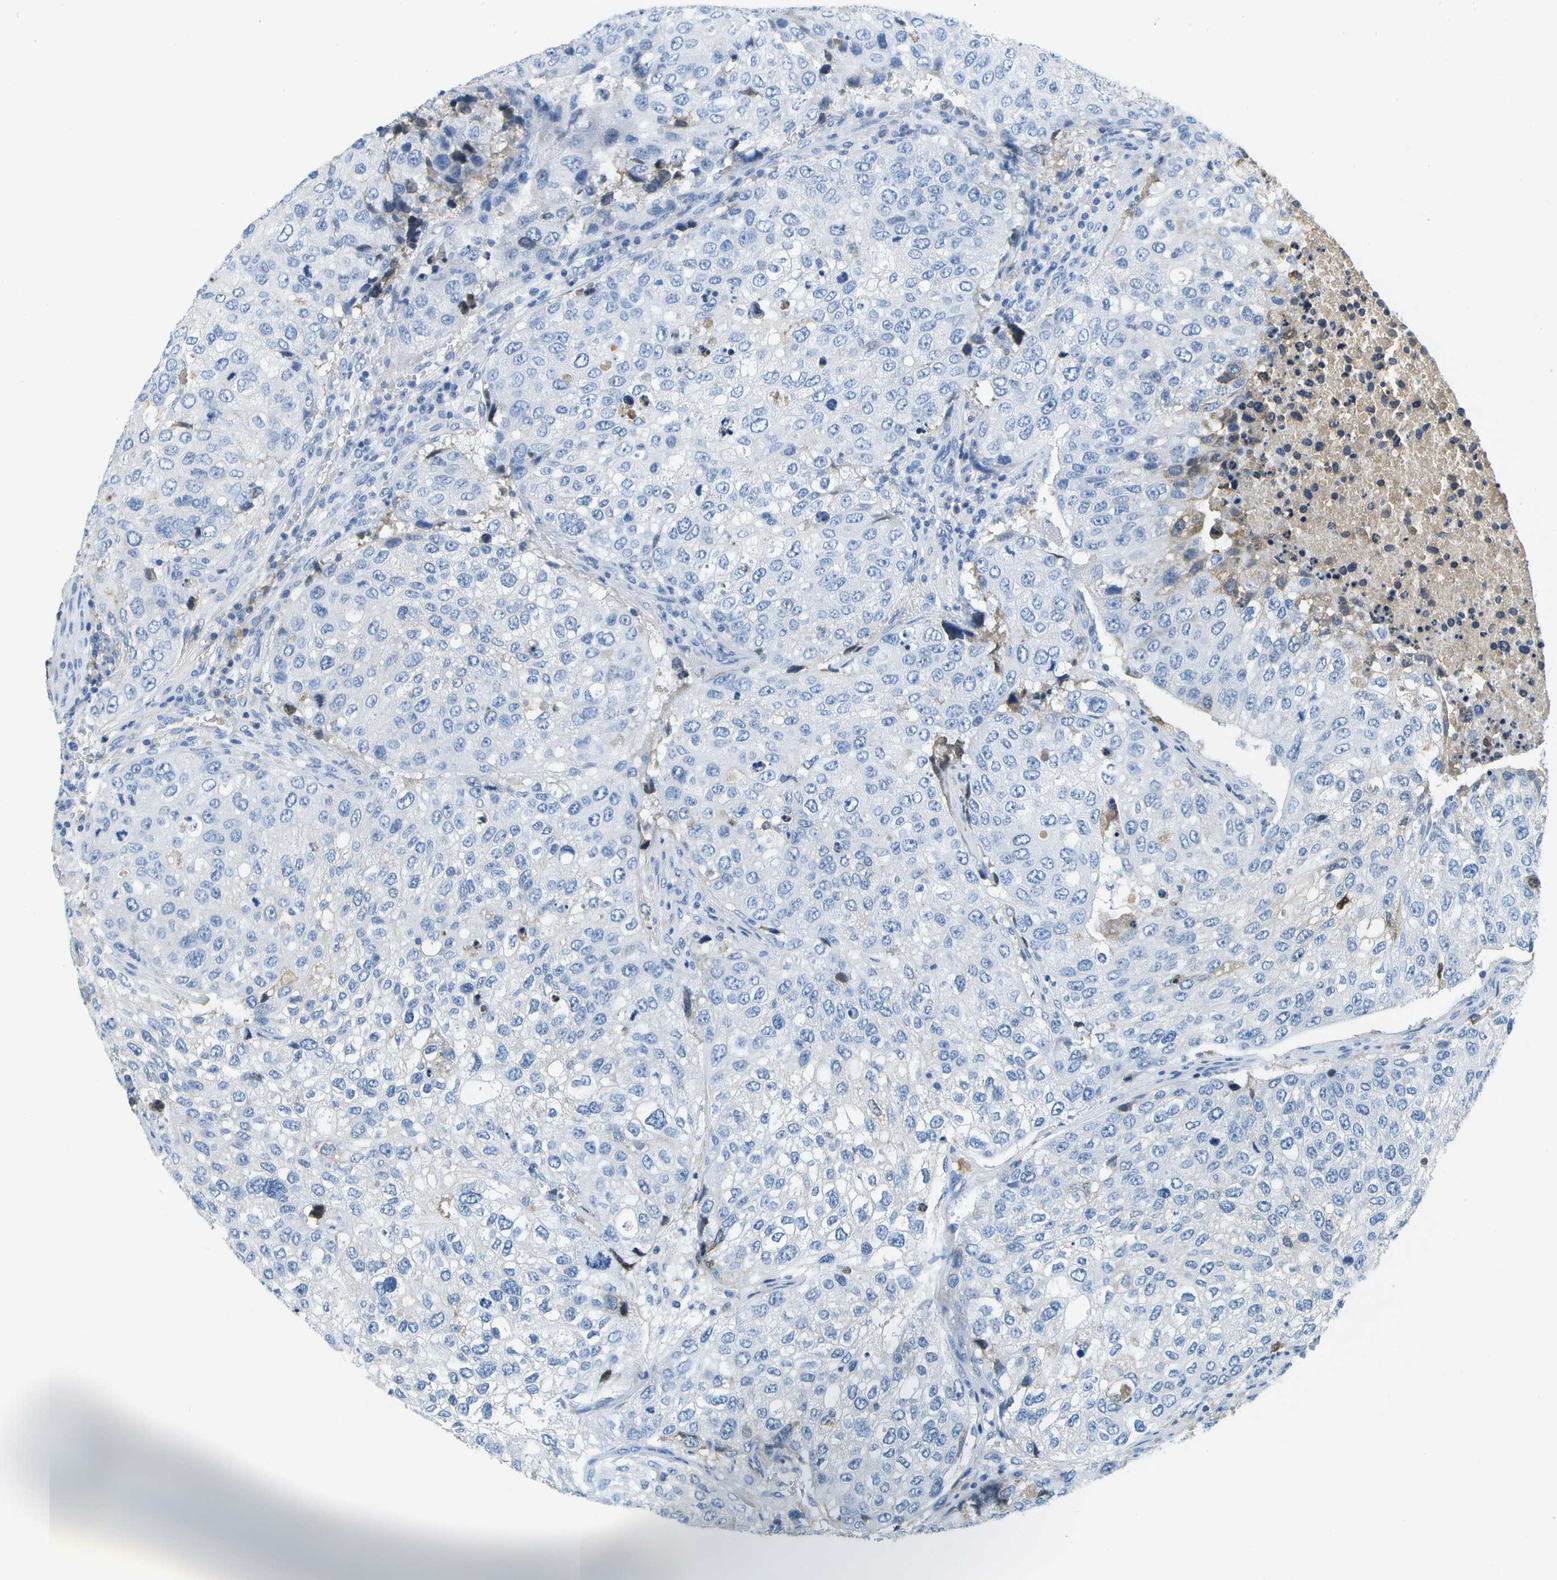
{"staining": {"intensity": "negative", "quantity": "none", "location": "none"}, "tissue": "urothelial cancer", "cell_type": "Tumor cells", "image_type": "cancer", "snomed": [{"axis": "morphology", "description": "Urothelial carcinoma, High grade"}, {"axis": "topography", "description": "Lymph node"}, {"axis": "topography", "description": "Urinary bladder"}], "caption": "DAB immunohistochemical staining of urothelial carcinoma (high-grade) shows no significant staining in tumor cells.", "gene": "SERPINA1", "patient": {"sex": "male", "age": 51}}